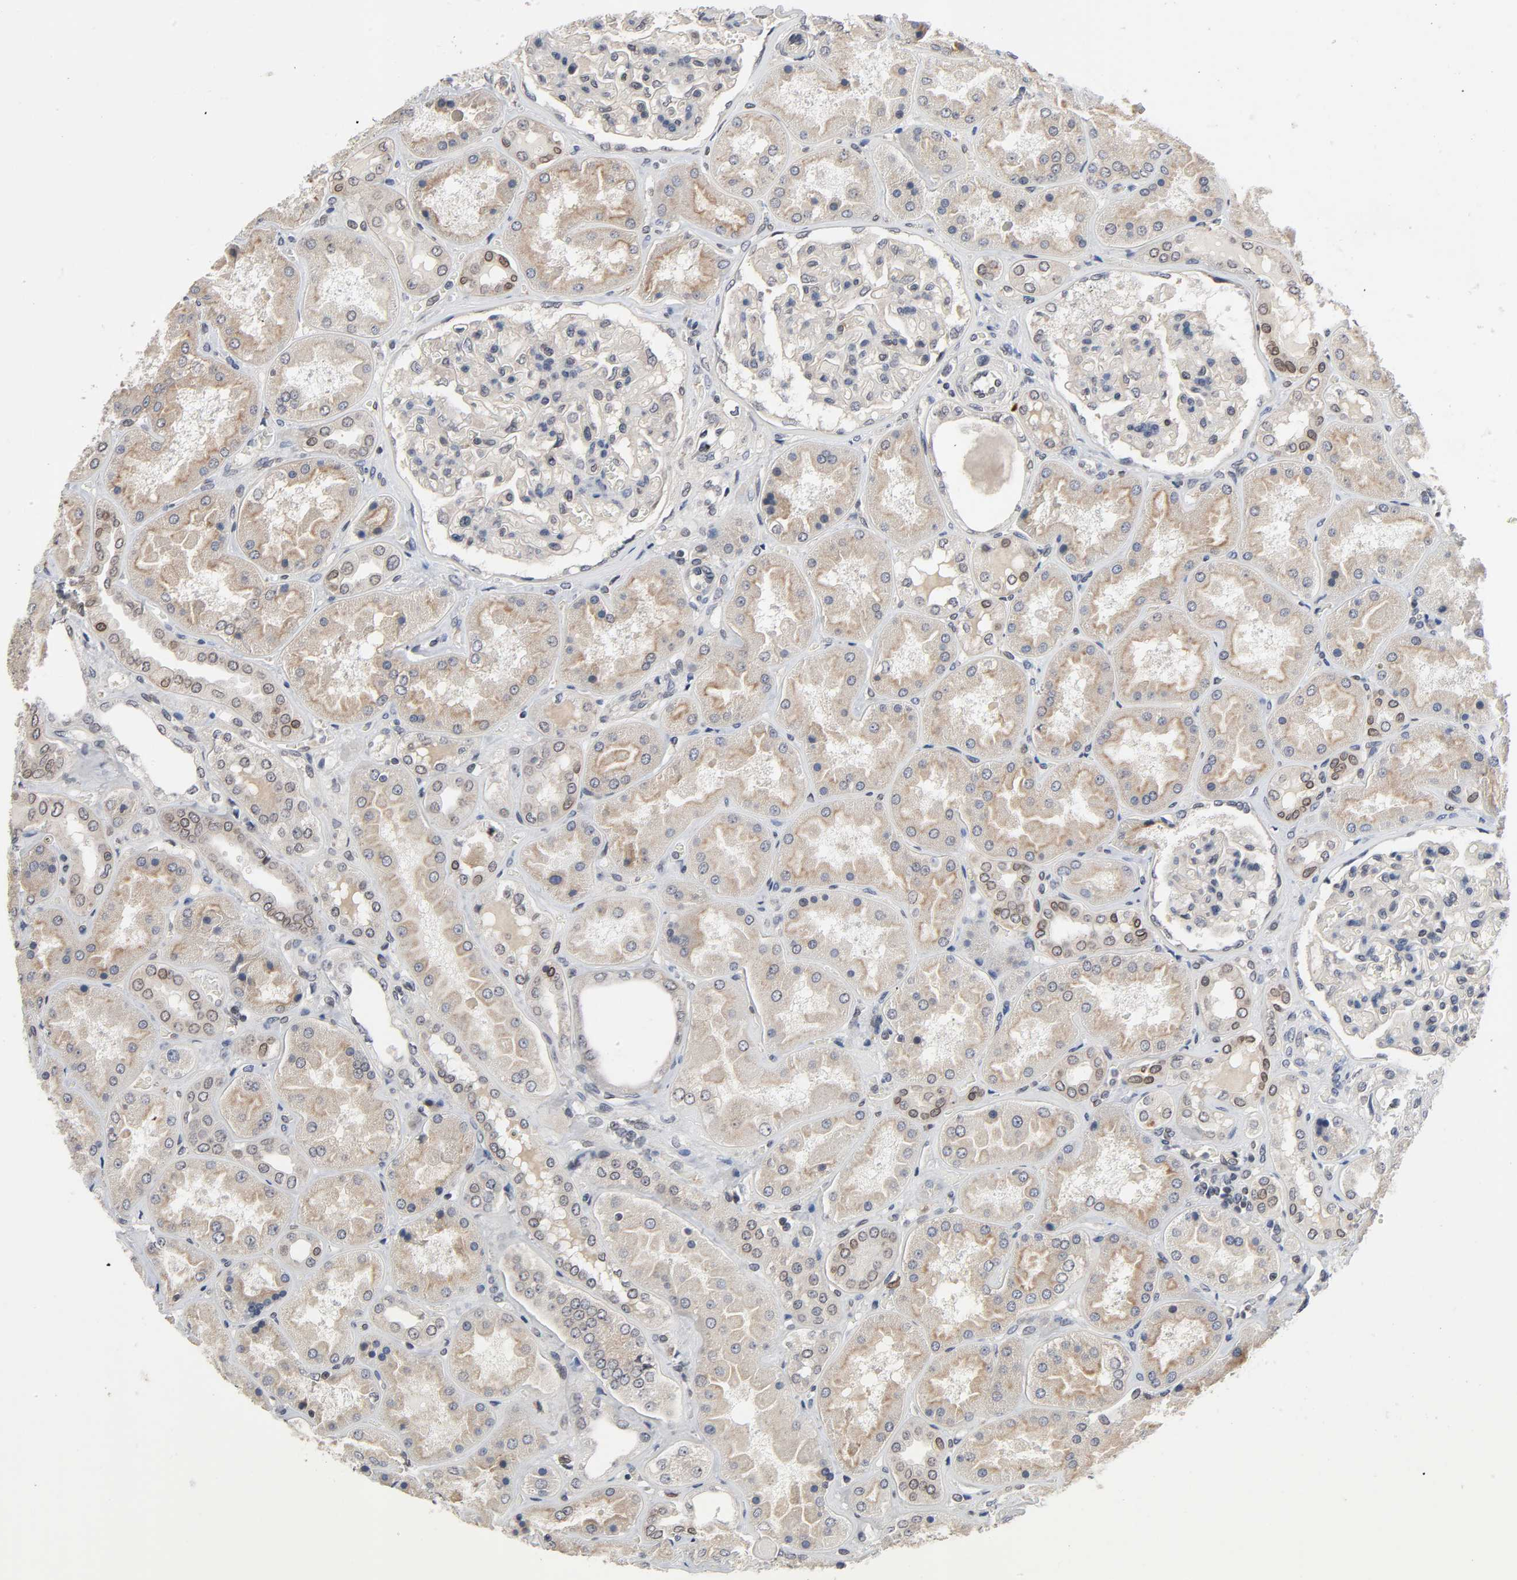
{"staining": {"intensity": "weak", "quantity": "<25%", "location": "cytoplasmic/membranous"}, "tissue": "kidney", "cell_type": "Cells in glomeruli", "image_type": "normal", "snomed": [{"axis": "morphology", "description": "Normal tissue, NOS"}, {"axis": "topography", "description": "Kidney"}], "caption": "Immunohistochemistry photomicrograph of unremarkable kidney stained for a protein (brown), which shows no expression in cells in glomeruli. The staining was performed using DAB to visualize the protein expression in brown, while the nuclei were stained in blue with hematoxylin (Magnification: 20x).", "gene": "CCDC175", "patient": {"sex": "female", "age": 56}}